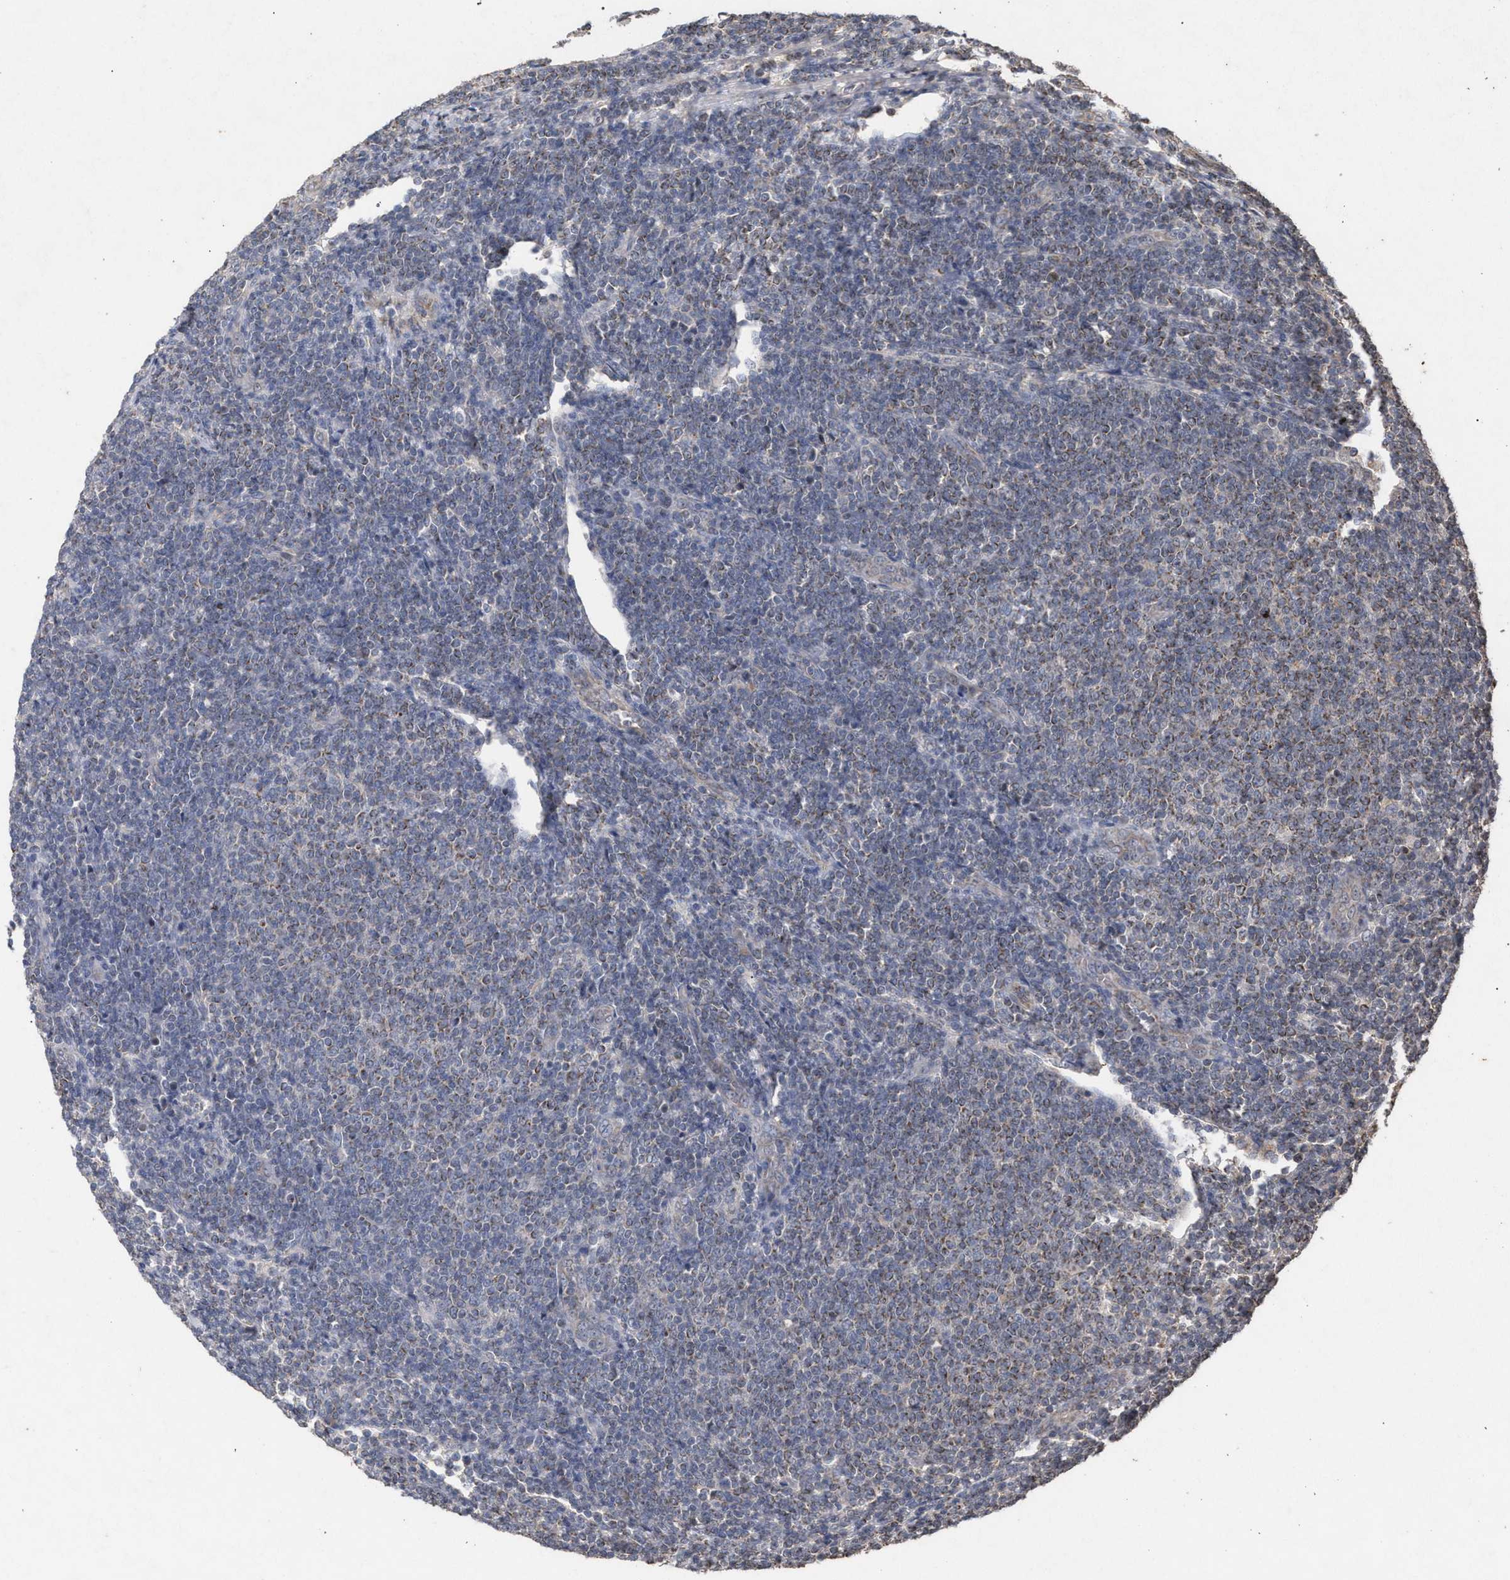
{"staining": {"intensity": "moderate", "quantity": "<25%", "location": "cytoplasmic/membranous"}, "tissue": "lymphoma", "cell_type": "Tumor cells", "image_type": "cancer", "snomed": [{"axis": "morphology", "description": "Malignant lymphoma, non-Hodgkin's type, Low grade"}, {"axis": "topography", "description": "Lymph node"}], "caption": "An image of human low-grade malignant lymphoma, non-Hodgkin's type stained for a protein exhibits moderate cytoplasmic/membranous brown staining in tumor cells.", "gene": "PKD2L1", "patient": {"sex": "male", "age": 66}}